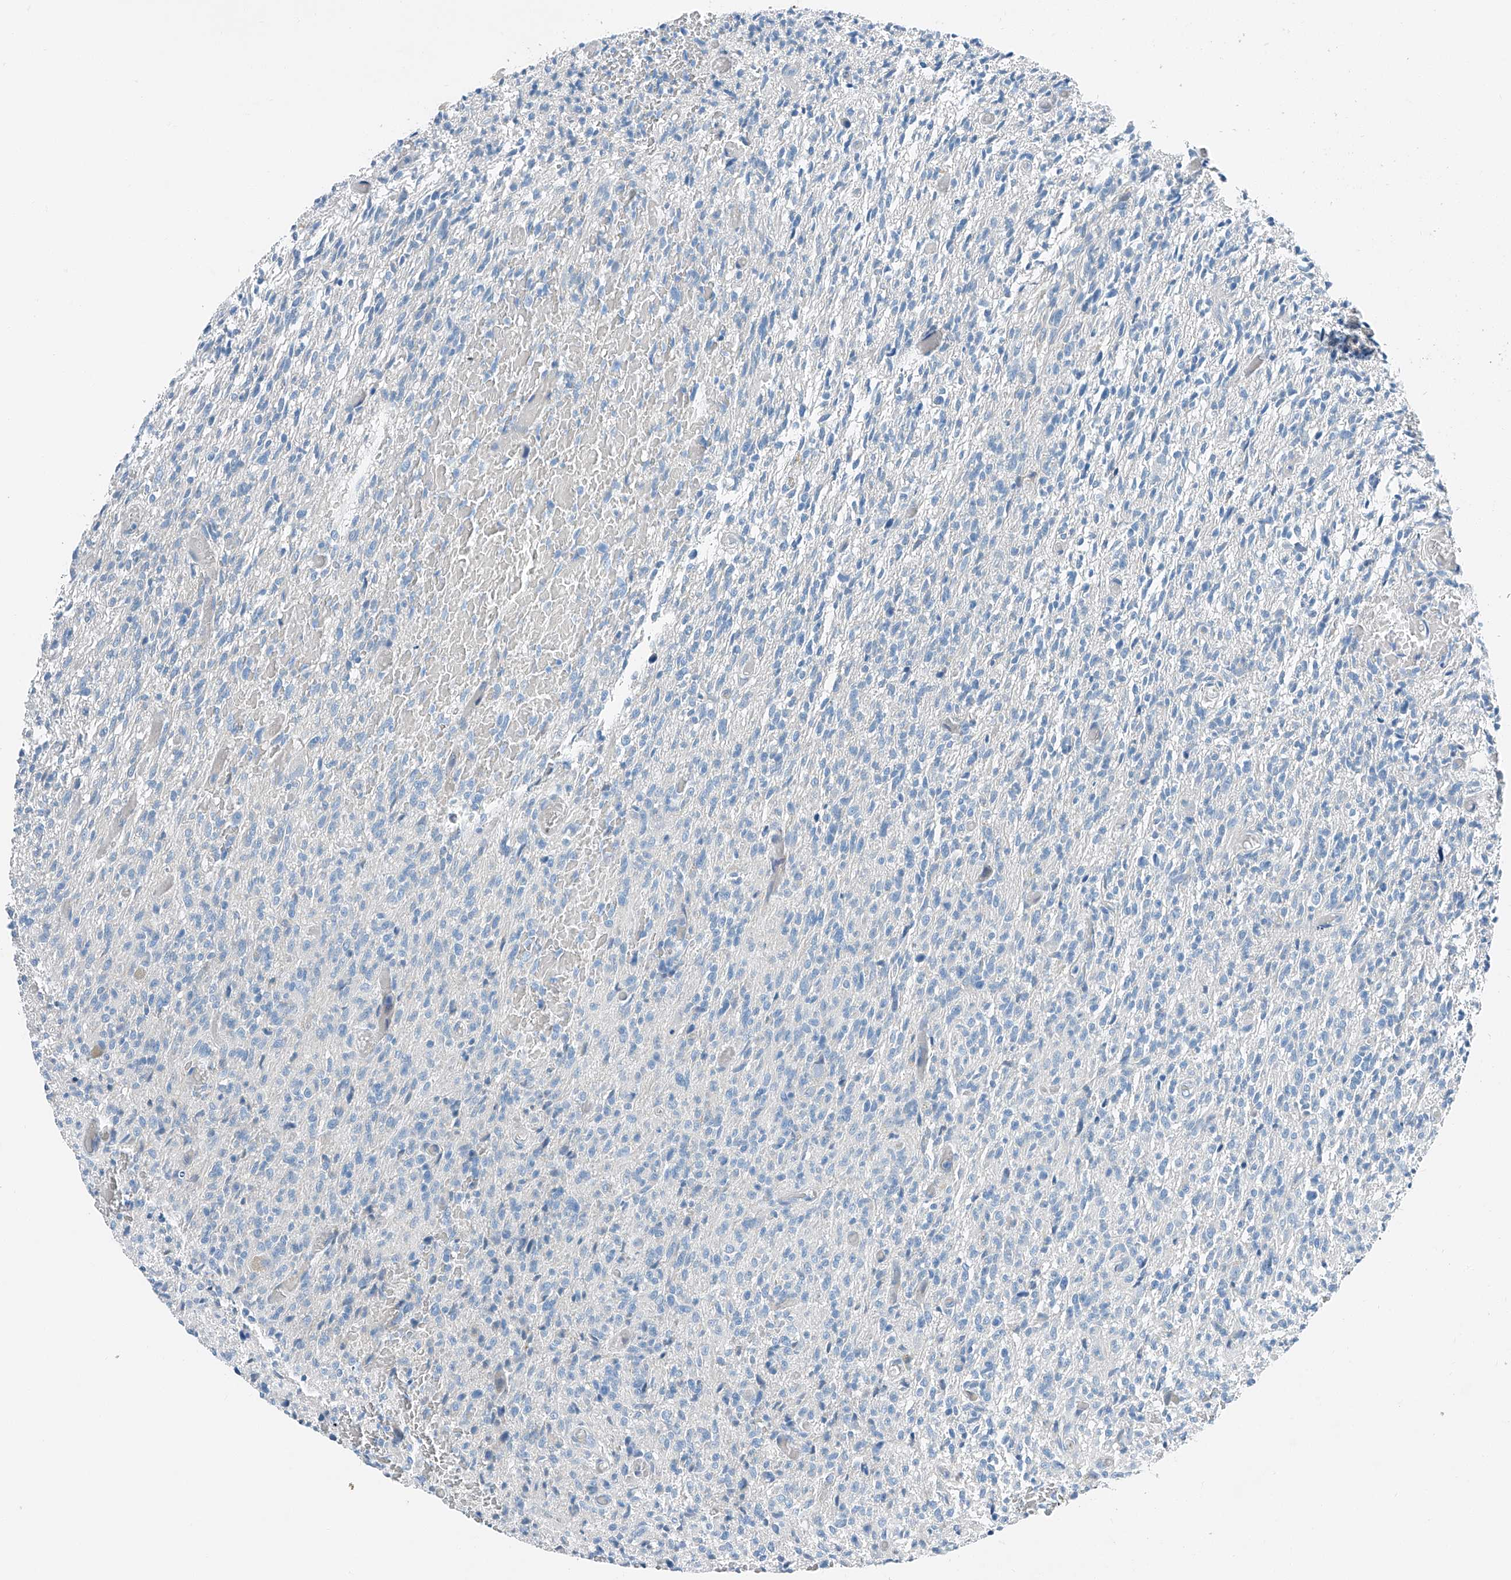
{"staining": {"intensity": "negative", "quantity": "none", "location": "none"}, "tissue": "glioma", "cell_type": "Tumor cells", "image_type": "cancer", "snomed": [{"axis": "morphology", "description": "Glioma, malignant, High grade"}, {"axis": "topography", "description": "Brain"}], "caption": "Tumor cells are negative for brown protein staining in glioma.", "gene": "MDGA1", "patient": {"sex": "female", "age": 57}}